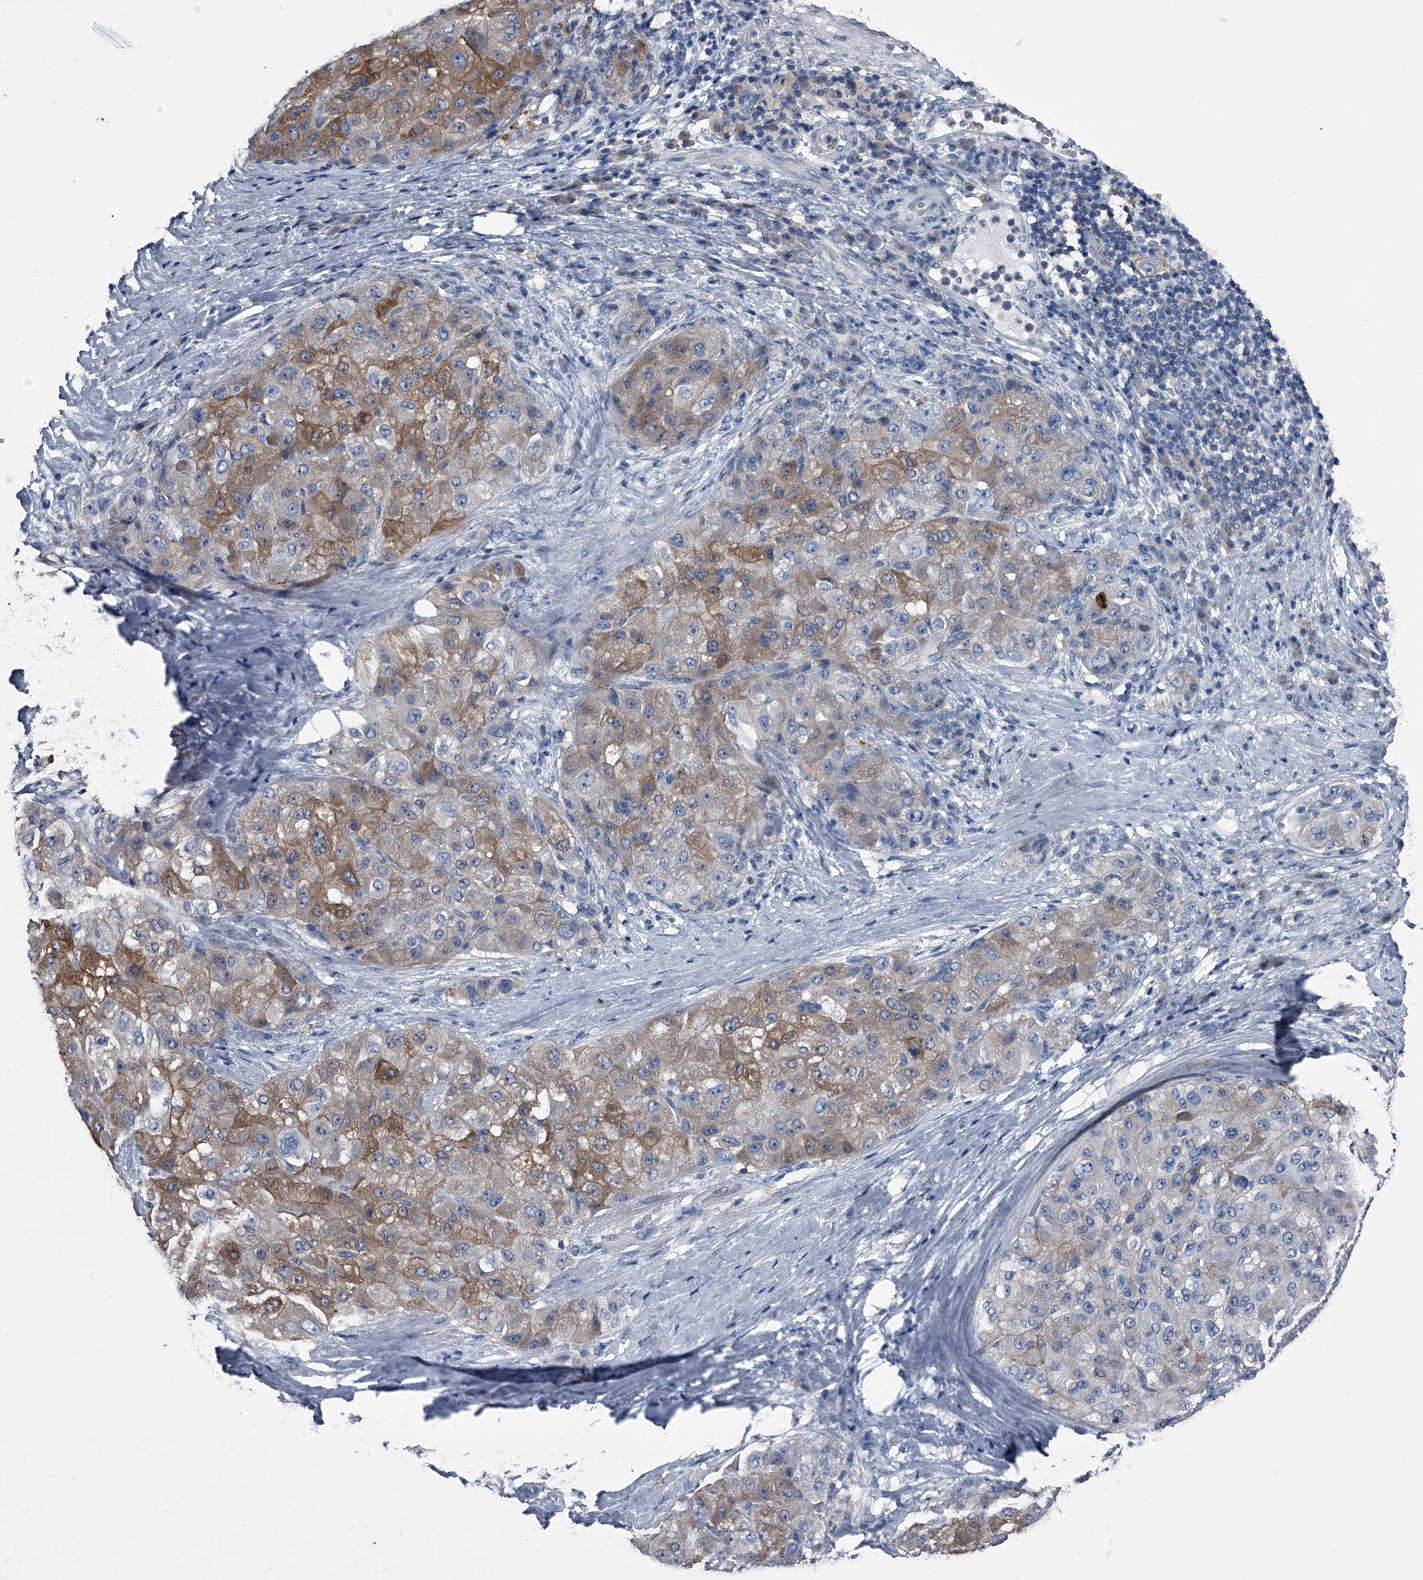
{"staining": {"intensity": "moderate", "quantity": "25%-75%", "location": "cytoplasmic/membranous"}, "tissue": "liver cancer", "cell_type": "Tumor cells", "image_type": "cancer", "snomed": [{"axis": "morphology", "description": "Carcinoma, Hepatocellular, NOS"}, {"axis": "topography", "description": "Liver"}], "caption": "Protein analysis of liver cancer (hepatocellular carcinoma) tissue displays moderate cytoplasmic/membranous expression in approximately 25%-75% of tumor cells.", "gene": "KIF13A", "patient": {"sex": "male", "age": 80}}